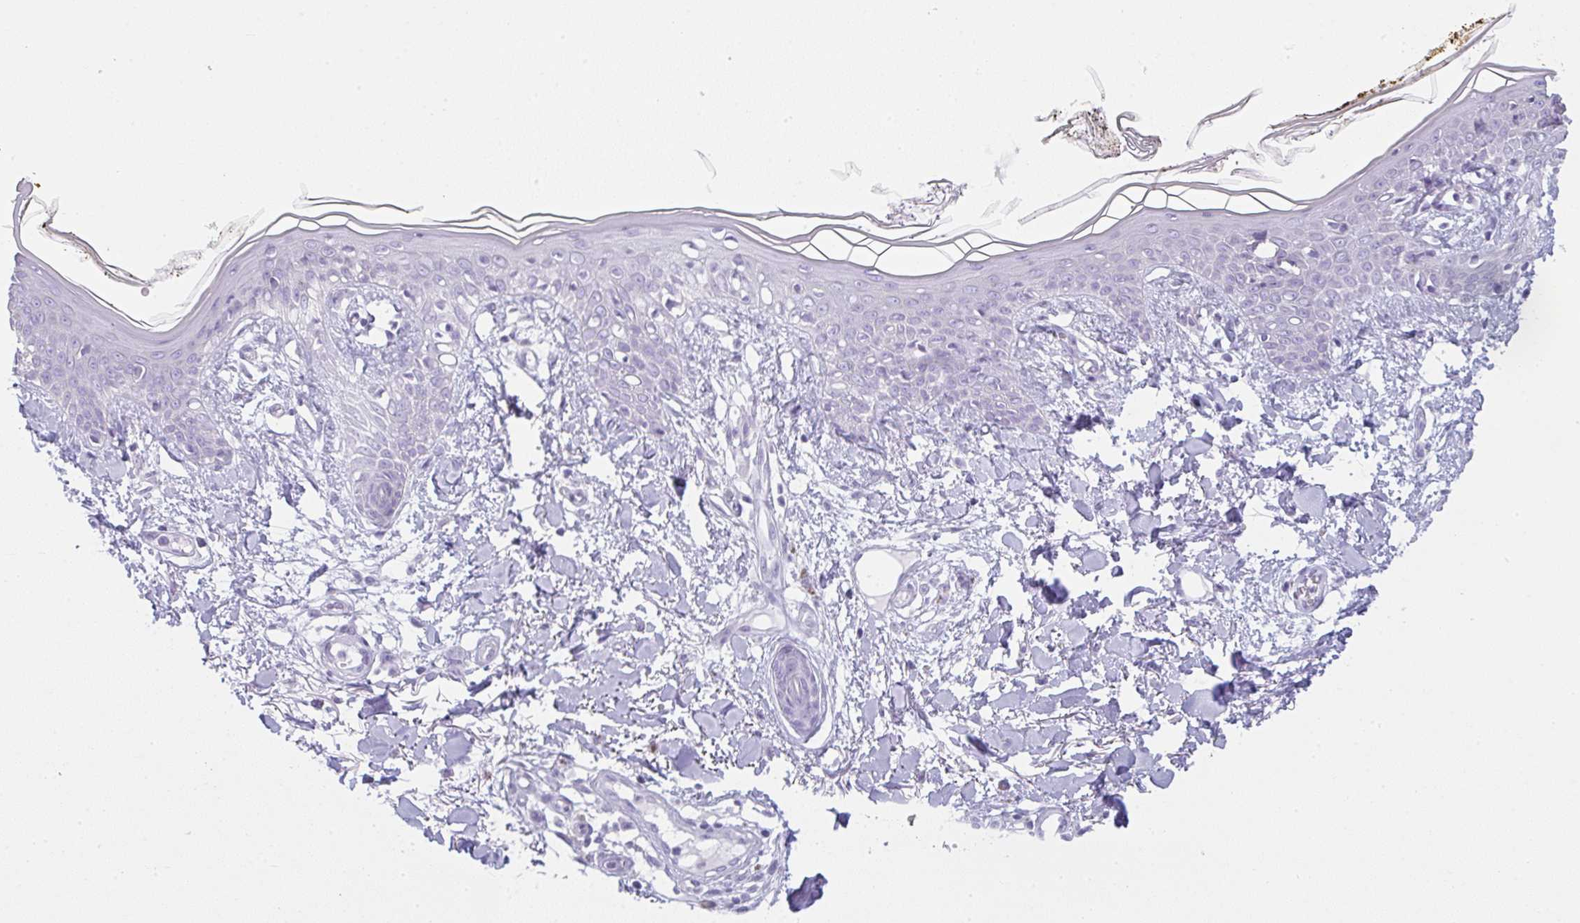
{"staining": {"intensity": "negative", "quantity": "none", "location": "none"}, "tissue": "skin", "cell_type": "Fibroblasts", "image_type": "normal", "snomed": [{"axis": "morphology", "description": "Normal tissue, NOS"}, {"axis": "topography", "description": "Skin"}], "caption": "A micrograph of human skin is negative for staining in fibroblasts. (Stains: DAB immunohistochemistry (IHC) with hematoxylin counter stain, Microscopy: brightfield microscopy at high magnification).", "gene": "LPAR4", "patient": {"sex": "female", "age": 34}}